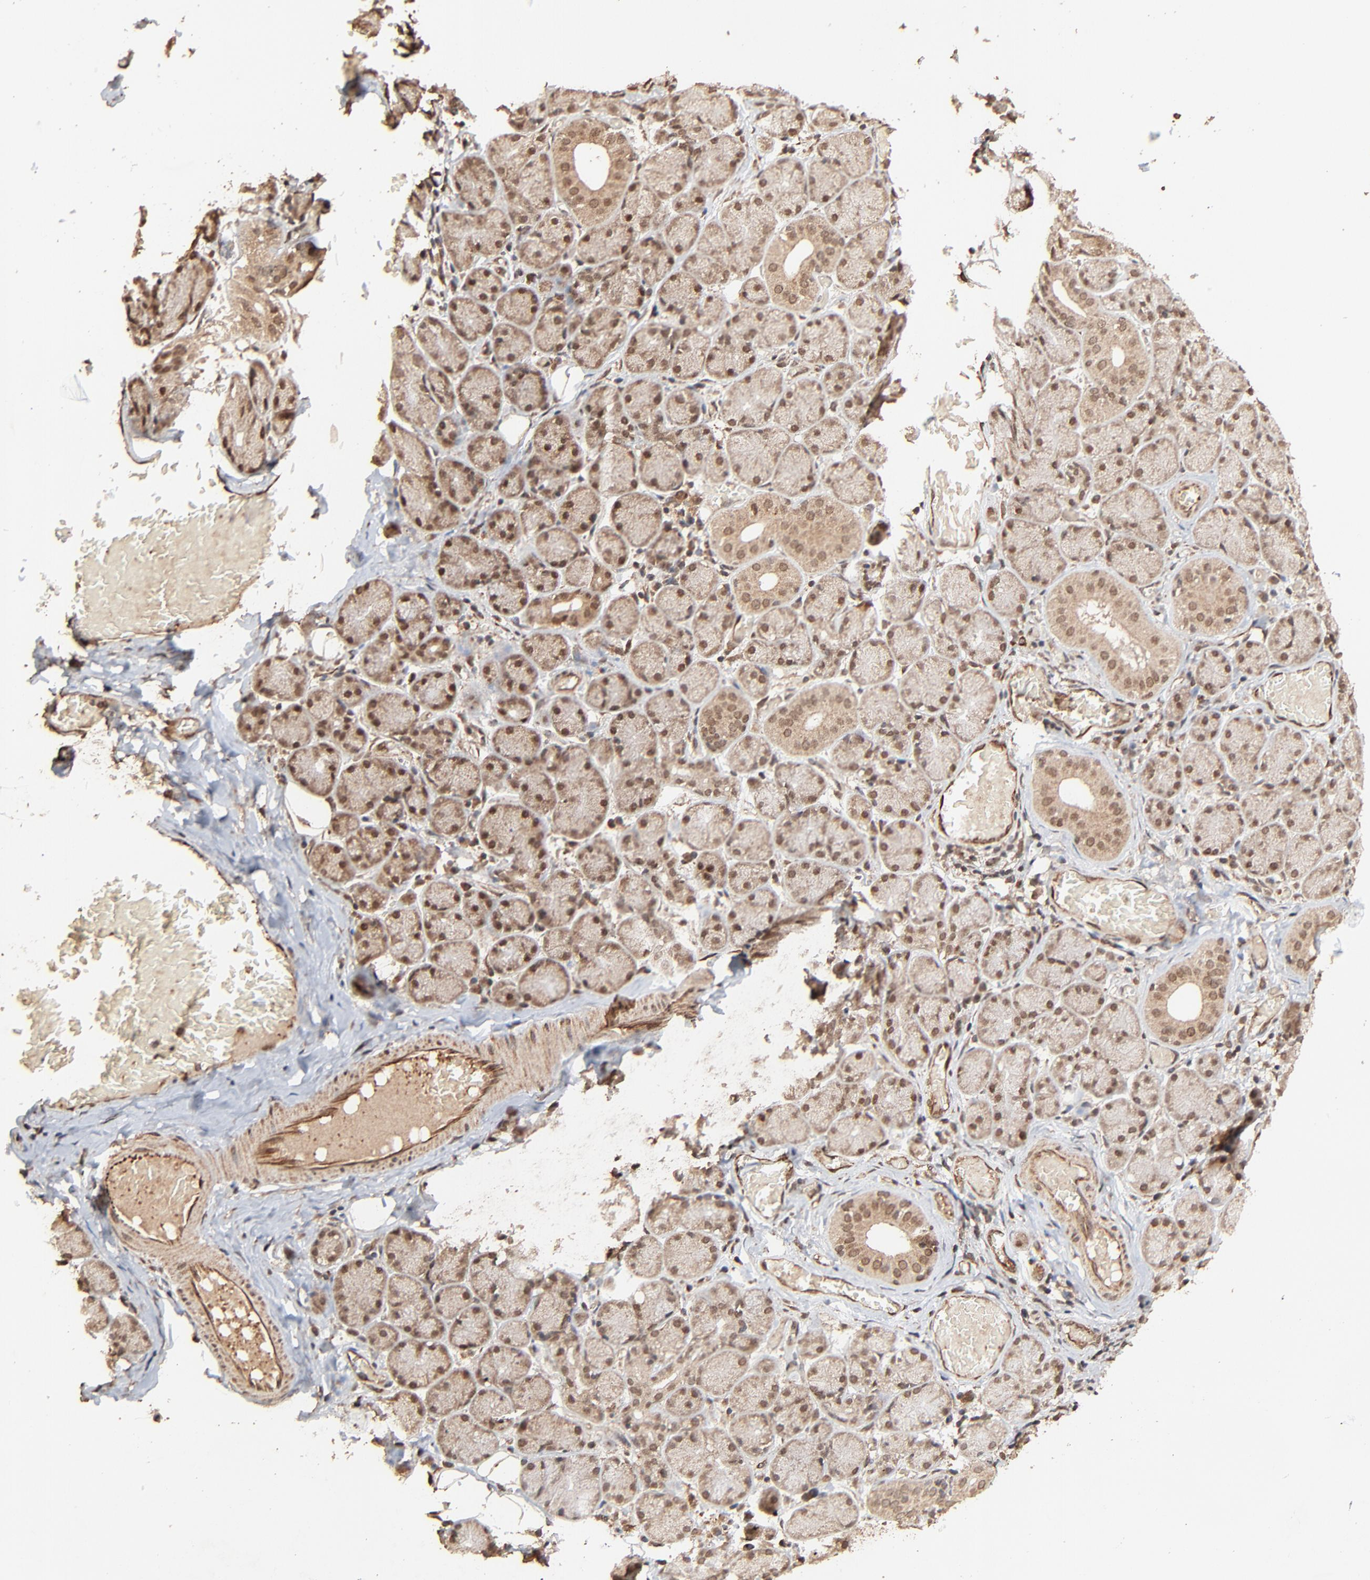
{"staining": {"intensity": "moderate", "quantity": ">75%", "location": "cytoplasmic/membranous,nuclear"}, "tissue": "salivary gland", "cell_type": "Glandular cells", "image_type": "normal", "snomed": [{"axis": "morphology", "description": "Normal tissue, NOS"}, {"axis": "topography", "description": "Salivary gland"}], "caption": "This photomicrograph demonstrates immunohistochemistry staining of normal salivary gland, with medium moderate cytoplasmic/membranous,nuclear positivity in about >75% of glandular cells.", "gene": "FAM227A", "patient": {"sex": "female", "age": 24}}